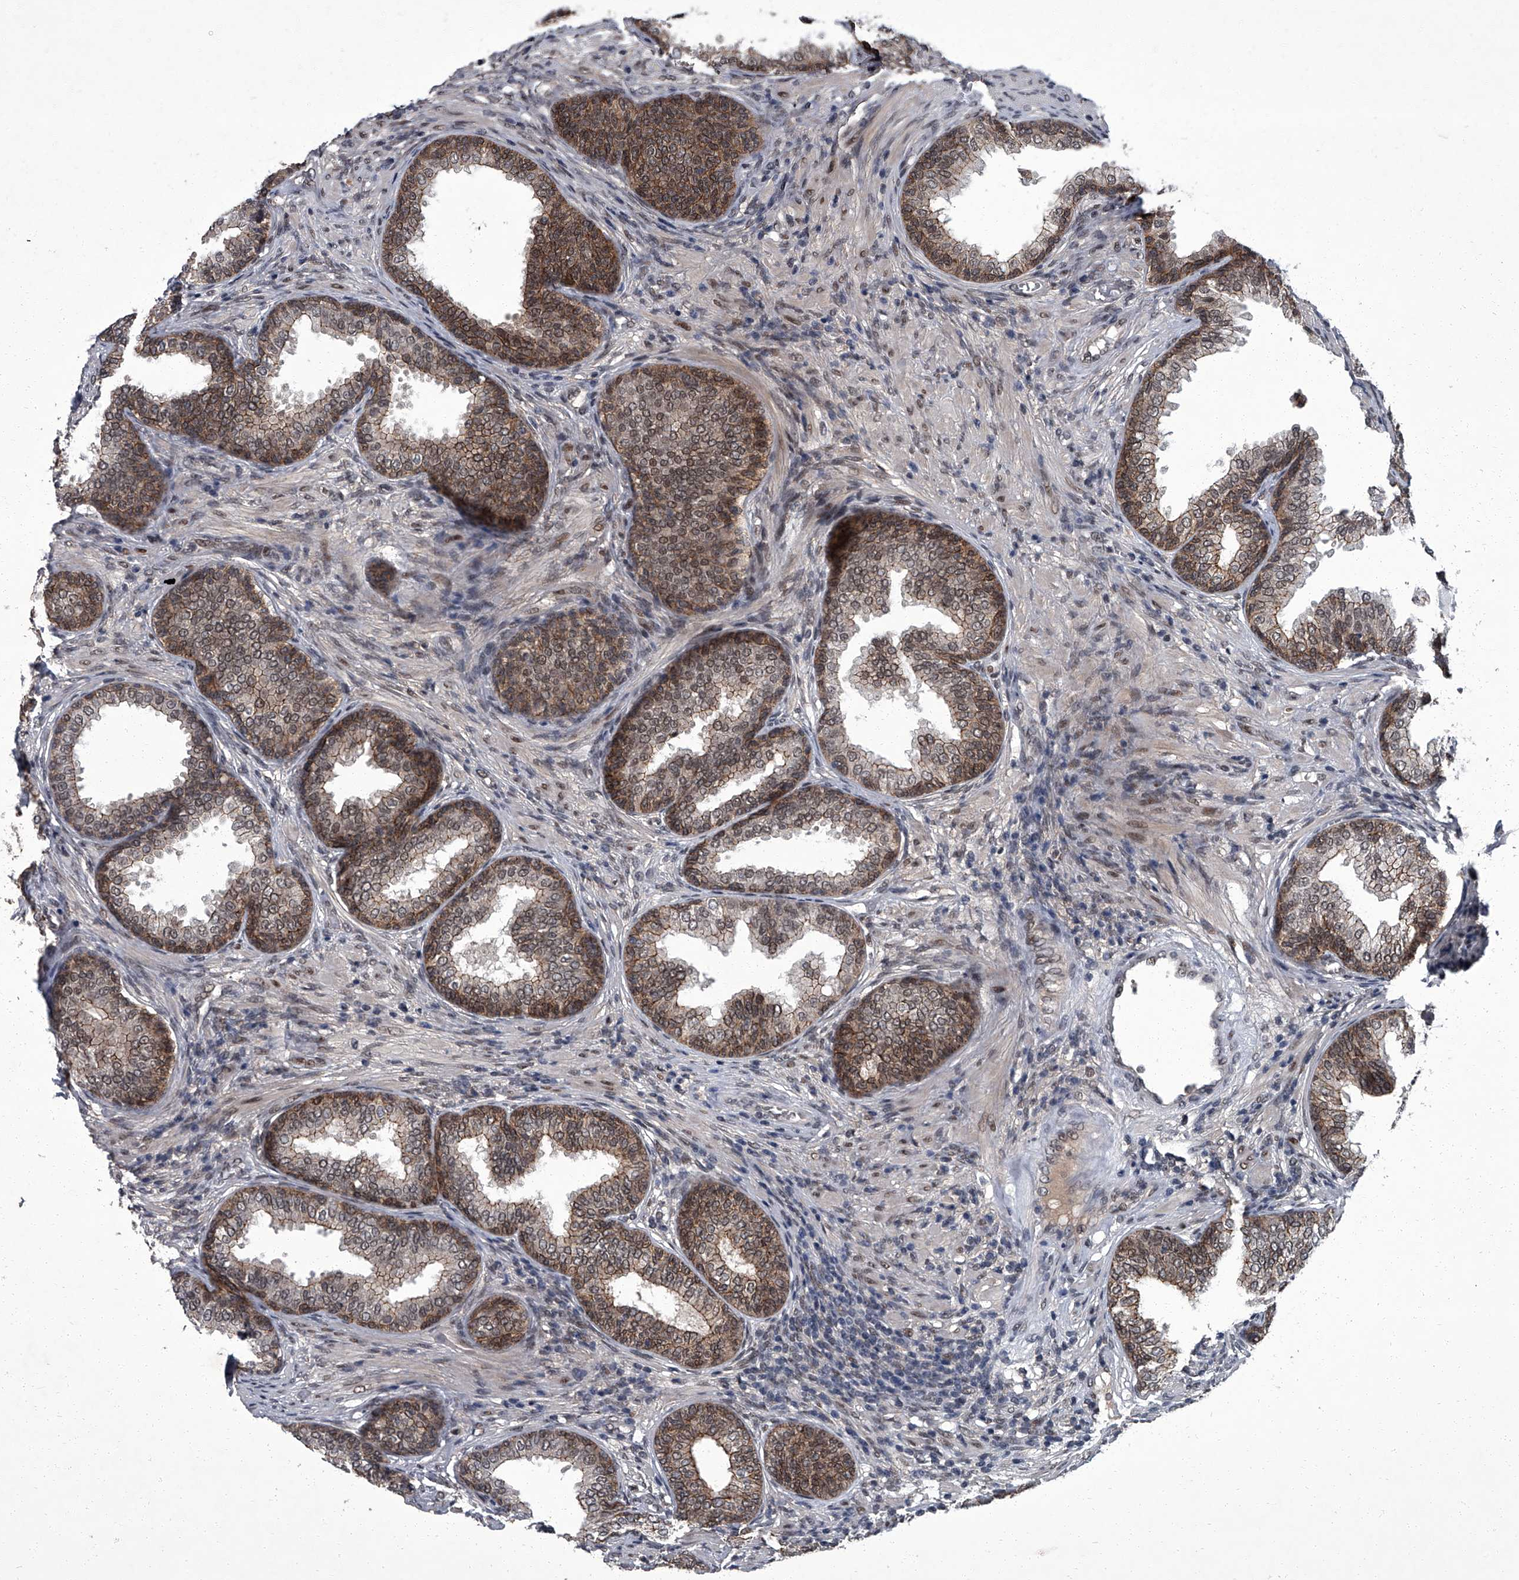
{"staining": {"intensity": "moderate", "quantity": ">75%", "location": "cytoplasmic/membranous,nuclear"}, "tissue": "prostate", "cell_type": "Glandular cells", "image_type": "normal", "snomed": [{"axis": "morphology", "description": "Normal tissue, NOS"}, {"axis": "topography", "description": "Prostate"}], "caption": "Protein analysis of normal prostate shows moderate cytoplasmic/membranous,nuclear staining in approximately >75% of glandular cells.", "gene": "ZNF518B", "patient": {"sex": "male", "age": 76}}